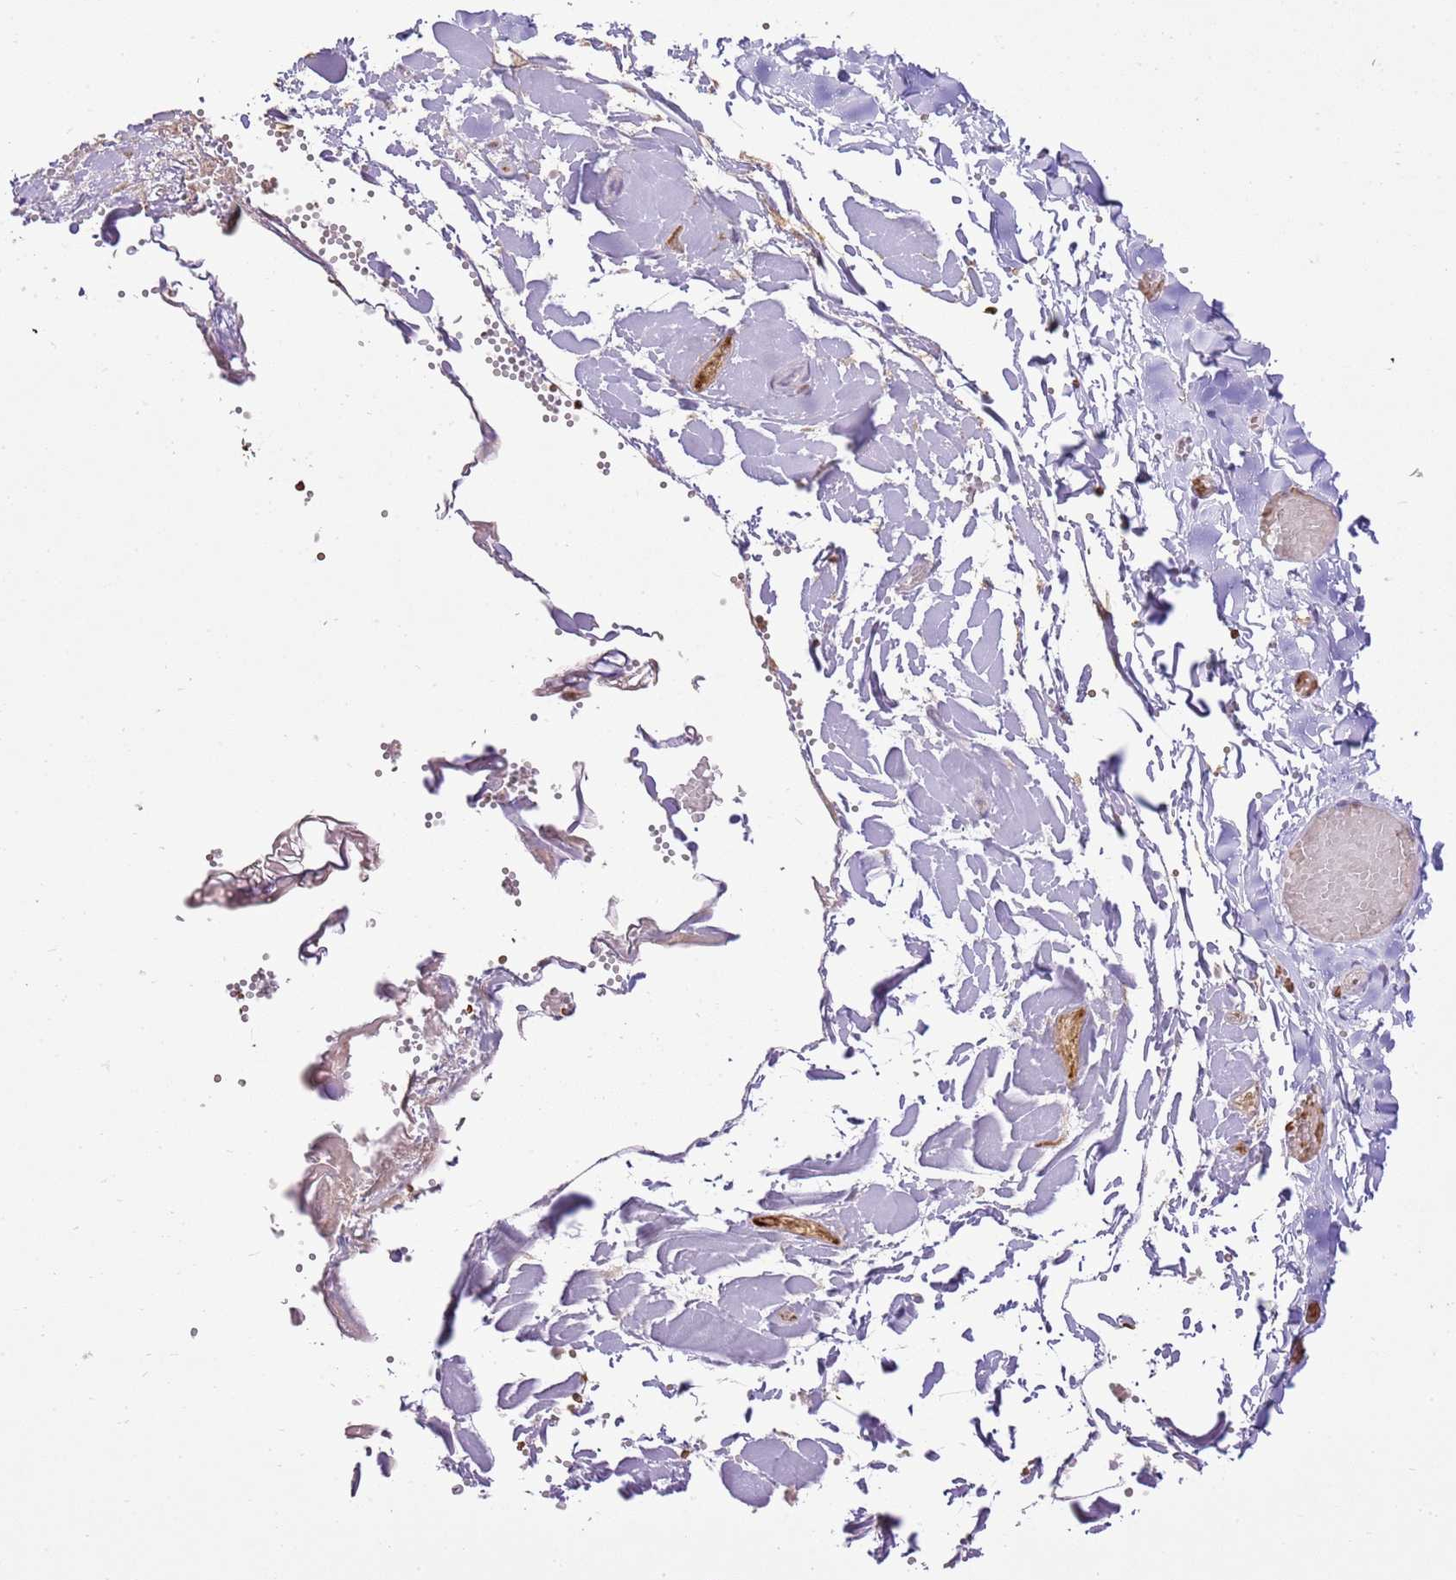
{"staining": {"intensity": "negative", "quantity": "none", "location": "none"}, "tissue": "adipose tissue", "cell_type": "Adipocytes", "image_type": "normal", "snomed": [{"axis": "morphology", "description": "Normal tissue, NOS"}, {"axis": "topography", "description": "Gallbladder"}, {"axis": "topography", "description": "Peripheral nerve tissue"}], "caption": "The immunohistochemistry (IHC) micrograph has no significant staining in adipocytes of adipose tissue. Nuclei are stained in blue.", "gene": "XPO7", "patient": {"sex": "male", "age": 38}}